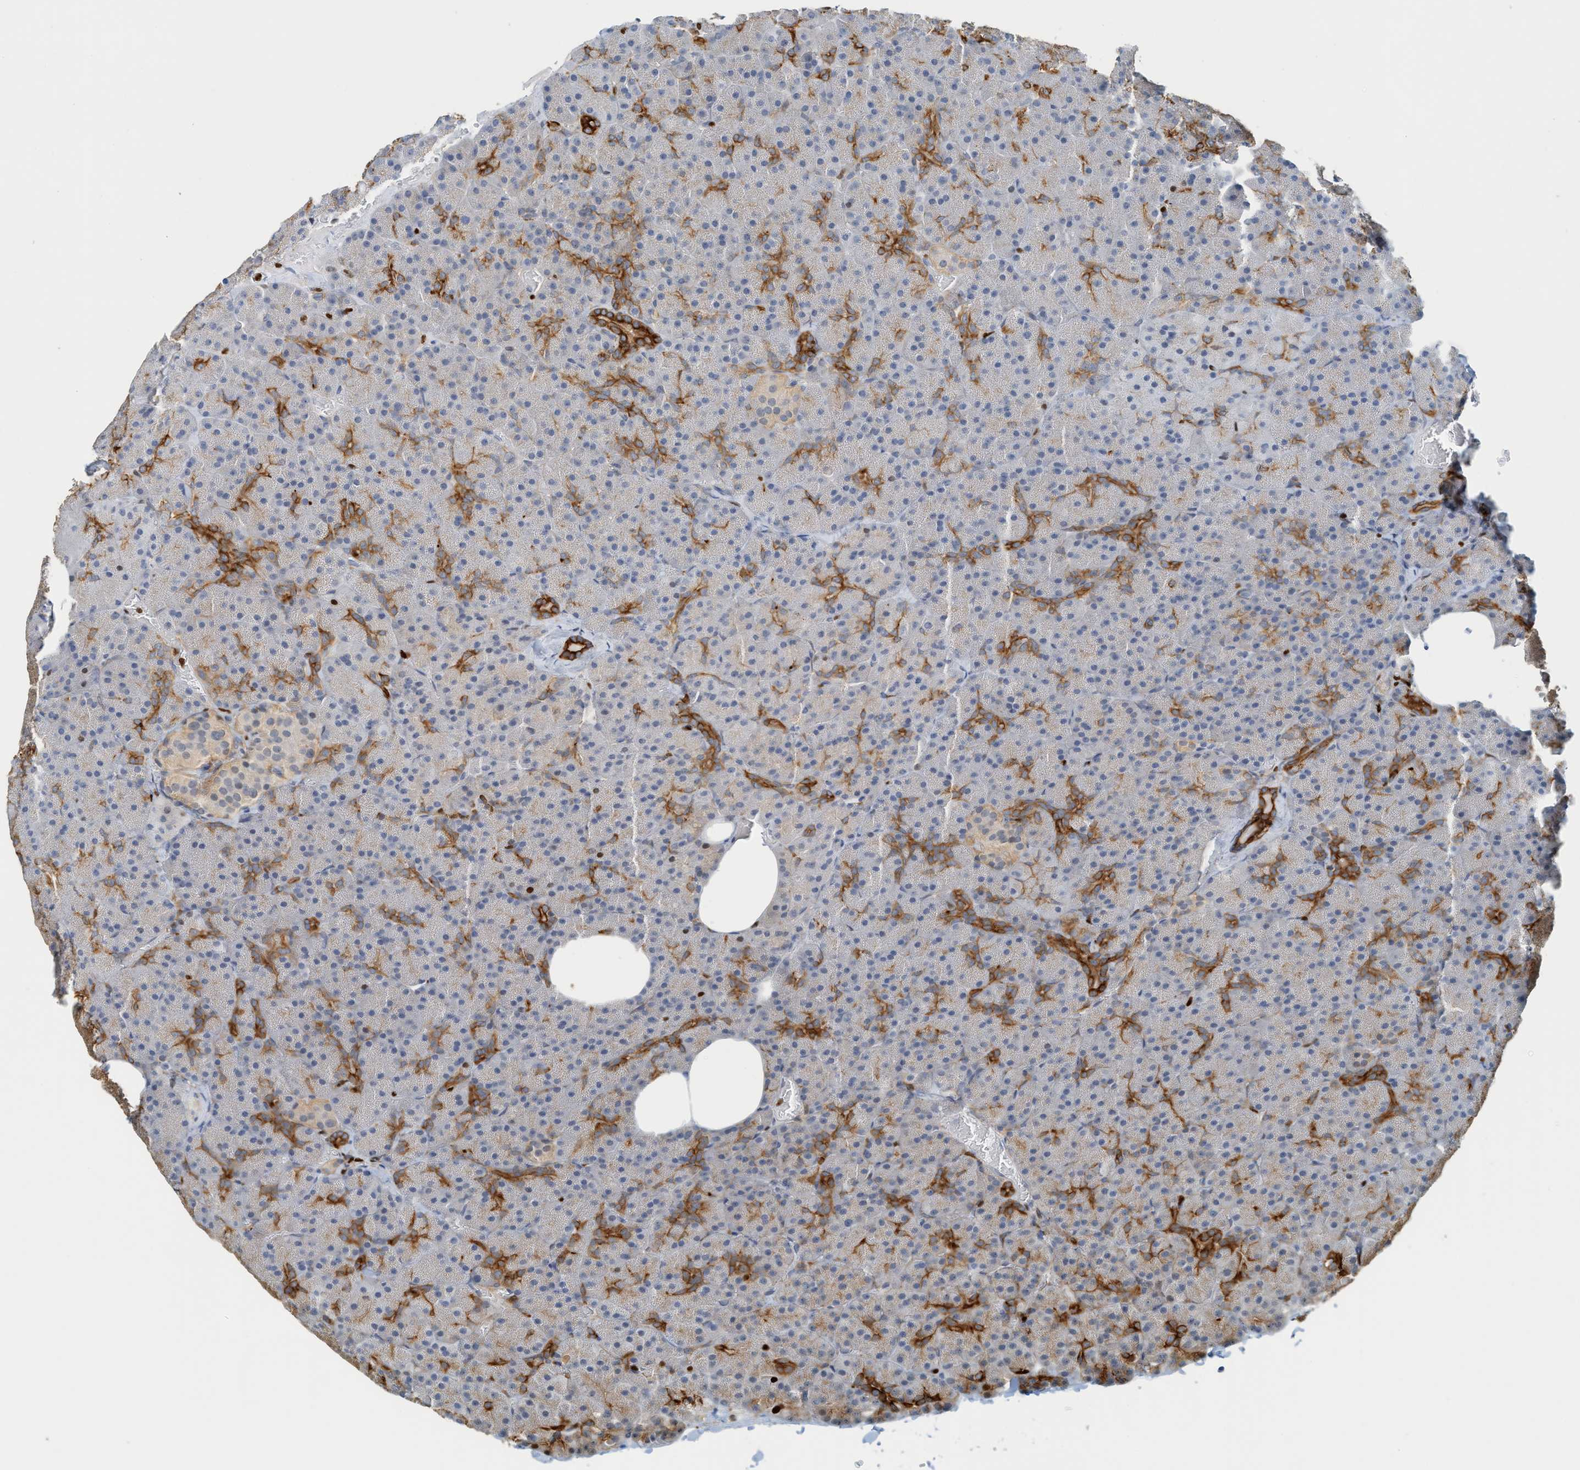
{"staining": {"intensity": "strong", "quantity": "<25%", "location": "cytoplasmic/membranous"}, "tissue": "pancreas", "cell_type": "Exocrine glandular cells", "image_type": "normal", "snomed": [{"axis": "morphology", "description": "Normal tissue, NOS"}, {"axis": "topography", "description": "Pancreas"}], "caption": "IHC of normal human pancreas demonstrates medium levels of strong cytoplasmic/membranous expression in about <25% of exocrine glandular cells. The protein of interest is shown in brown color, while the nuclei are stained blue.", "gene": "SH3D19", "patient": {"sex": "female", "age": 35}}